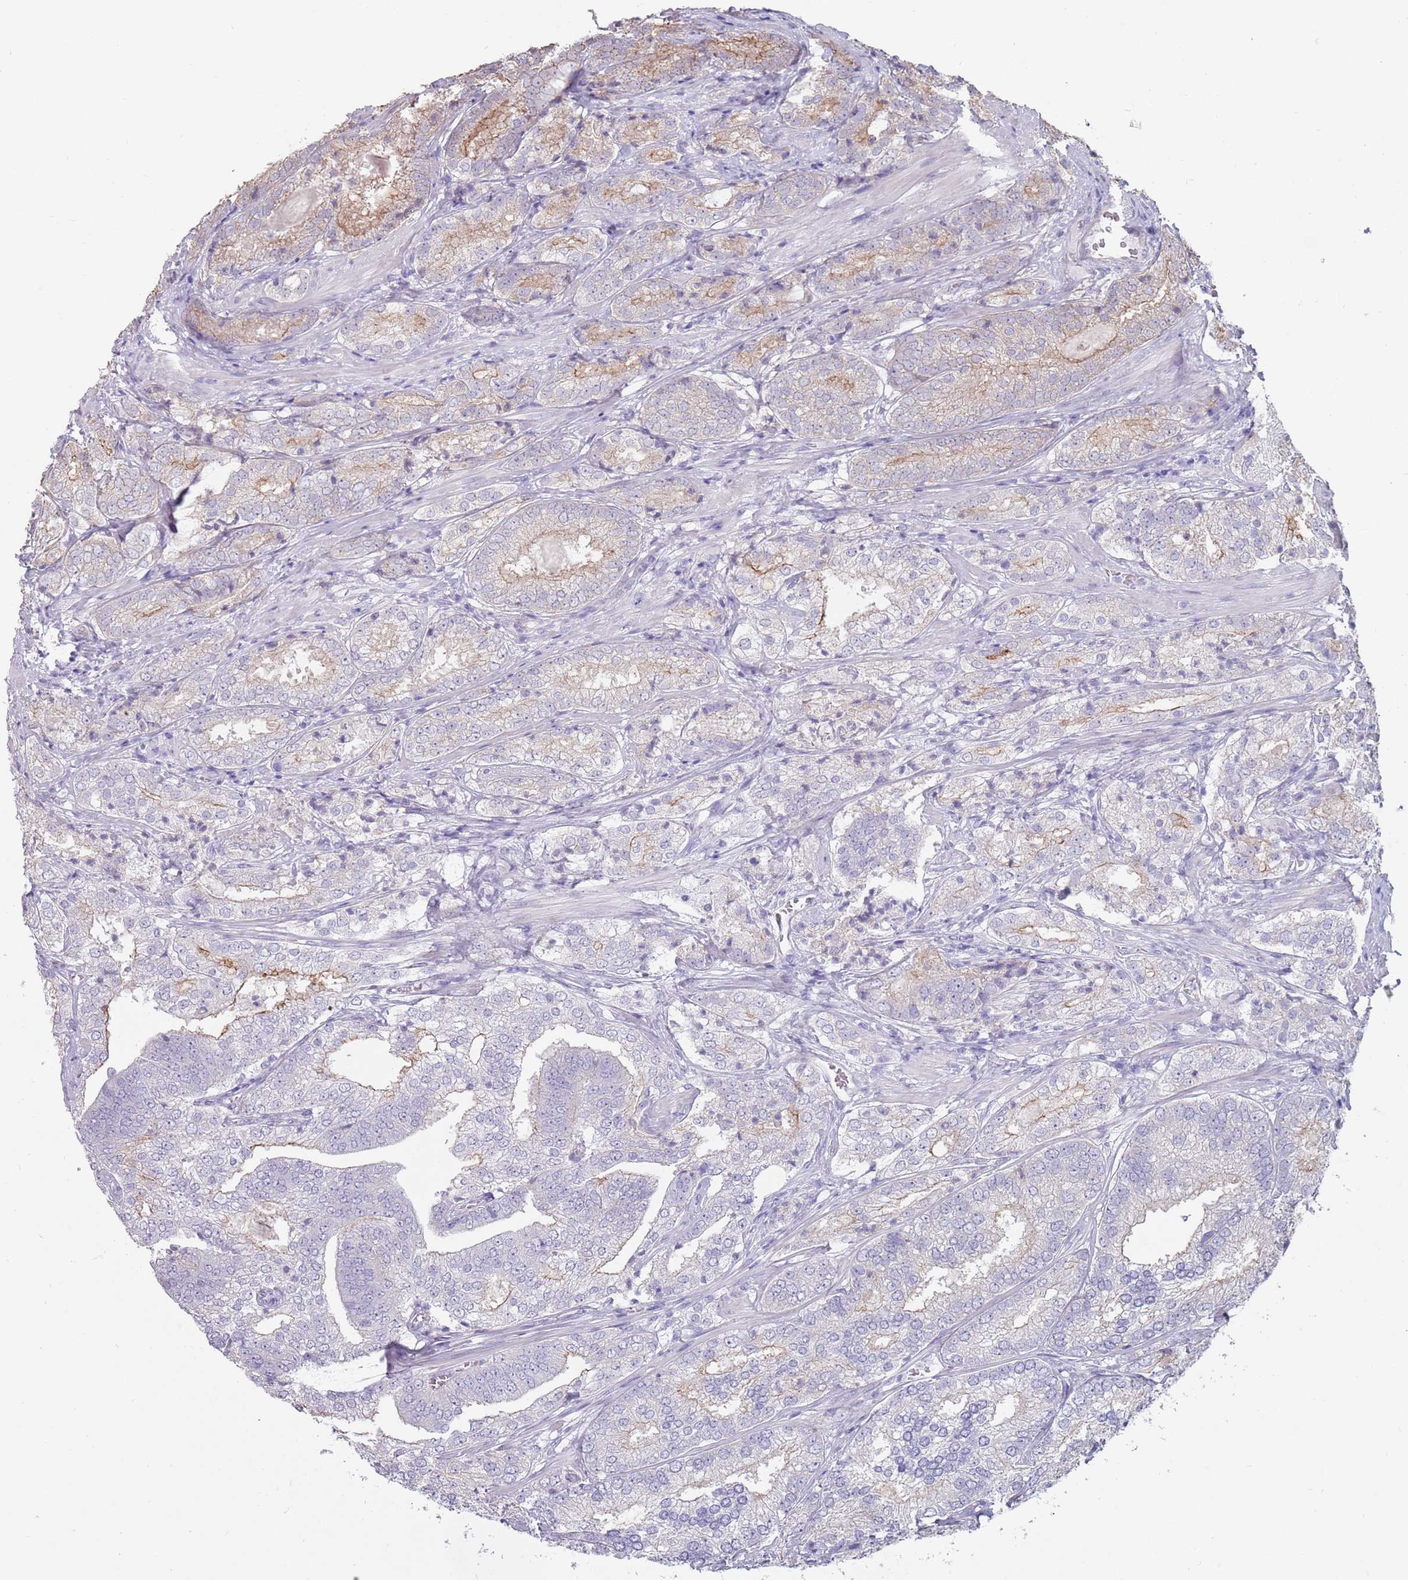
{"staining": {"intensity": "negative", "quantity": "none", "location": "none"}, "tissue": "prostate cancer", "cell_type": "Tumor cells", "image_type": "cancer", "snomed": [{"axis": "morphology", "description": "Adenocarcinoma, High grade"}, {"axis": "topography", "description": "Prostate"}], "caption": "Tumor cells show no significant staining in prostate cancer. The staining was performed using DAB (3,3'-diaminobenzidine) to visualize the protein expression in brown, while the nuclei were stained in blue with hematoxylin (Magnification: 20x).", "gene": "STYK1", "patient": {"sex": "male", "age": 63}}